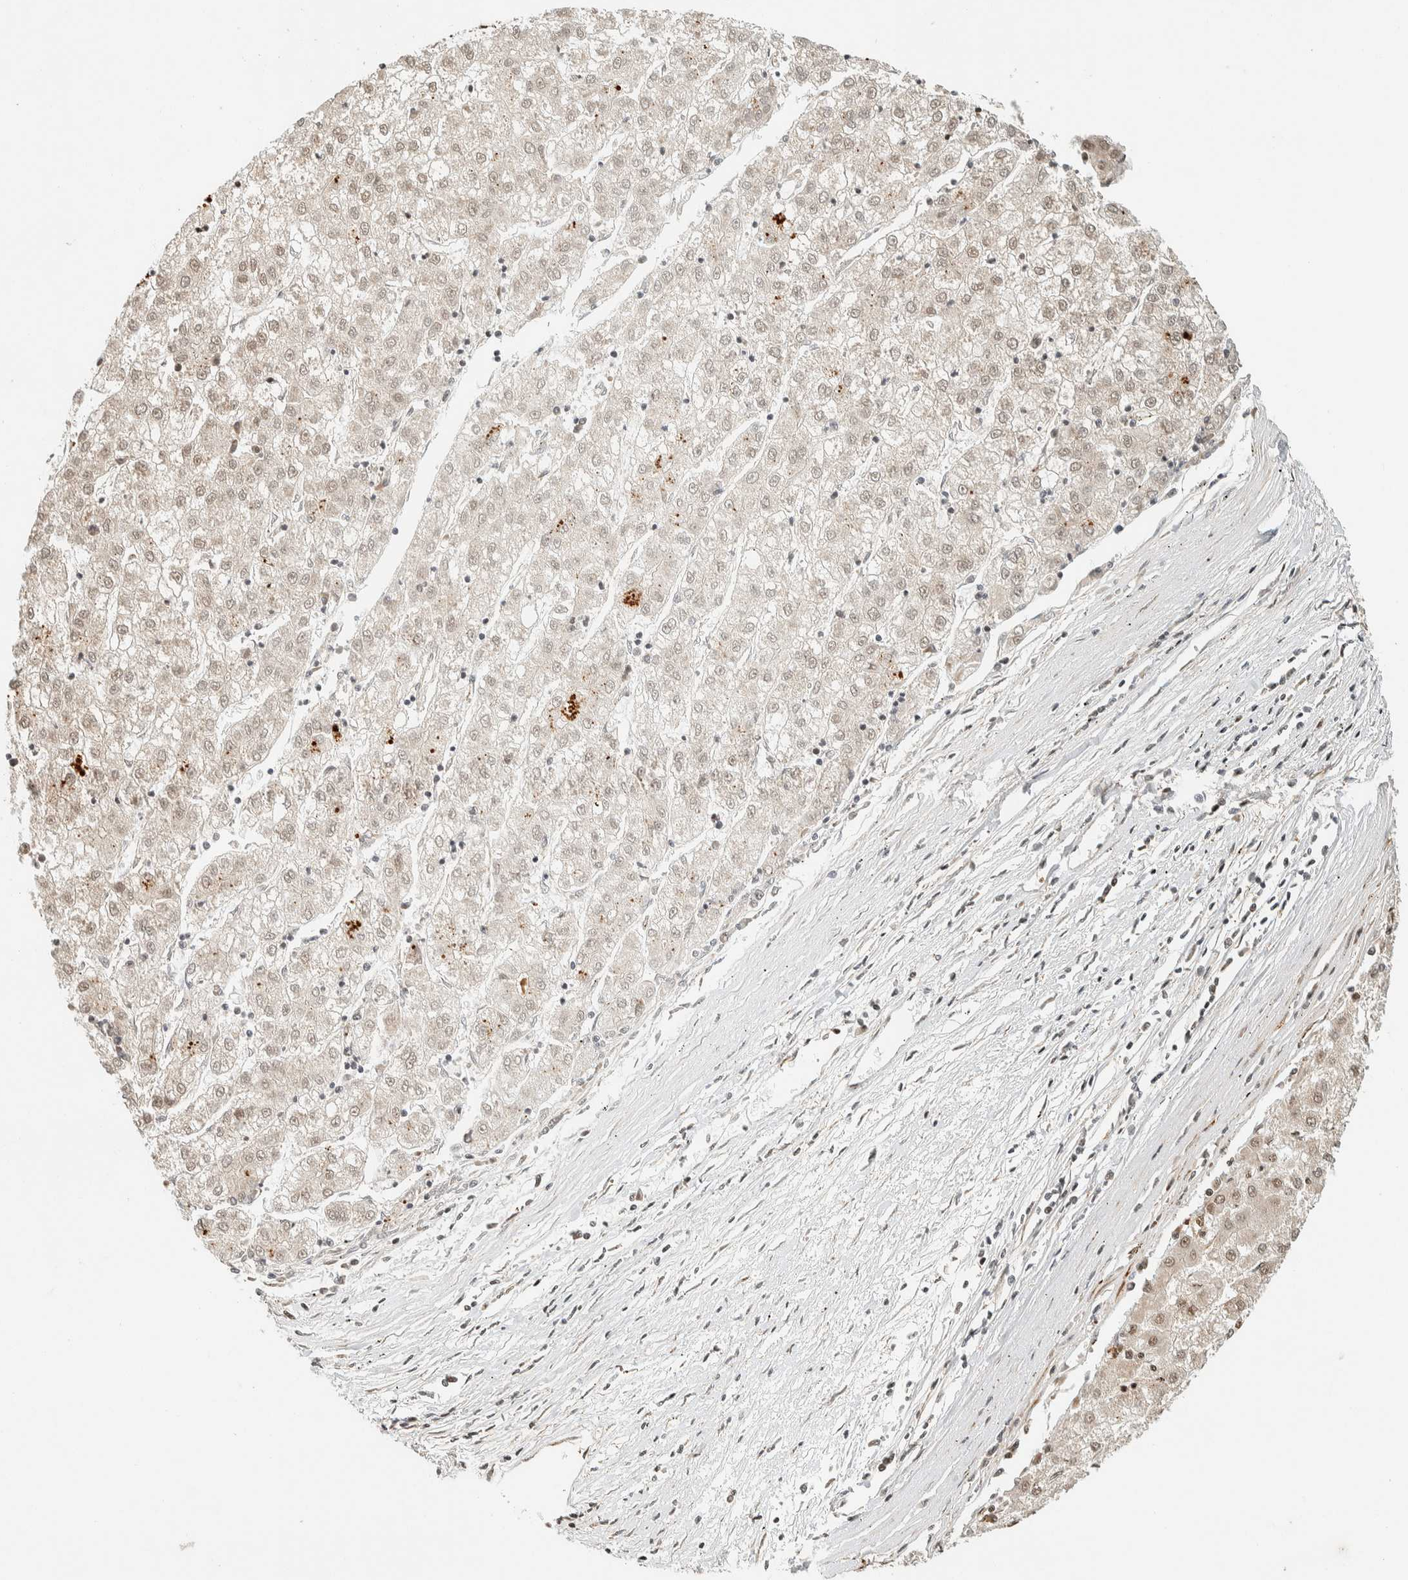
{"staining": {"intensity": "moderate", "quantity": "25%-75%", "location": "nuclear"}, "tissue": "liver cancer", "cell_type": "Tumor cells", "image_type": "cancer", "snomed": [{"axis": "morphology", "description": "Carcinoma, Hepatocellular, NOS"}, {"axis": "topography", "description": "Liver"}], "caption": "Approximately 25%-75% of tumor cells in liver cancer (hepatocellular carcinoma) reveal moderate nuclear protein positivity as visualized by brown immunohistochemical staining.", "gene": "SIK1", "patient": {"sex": "male", "age": 72}}